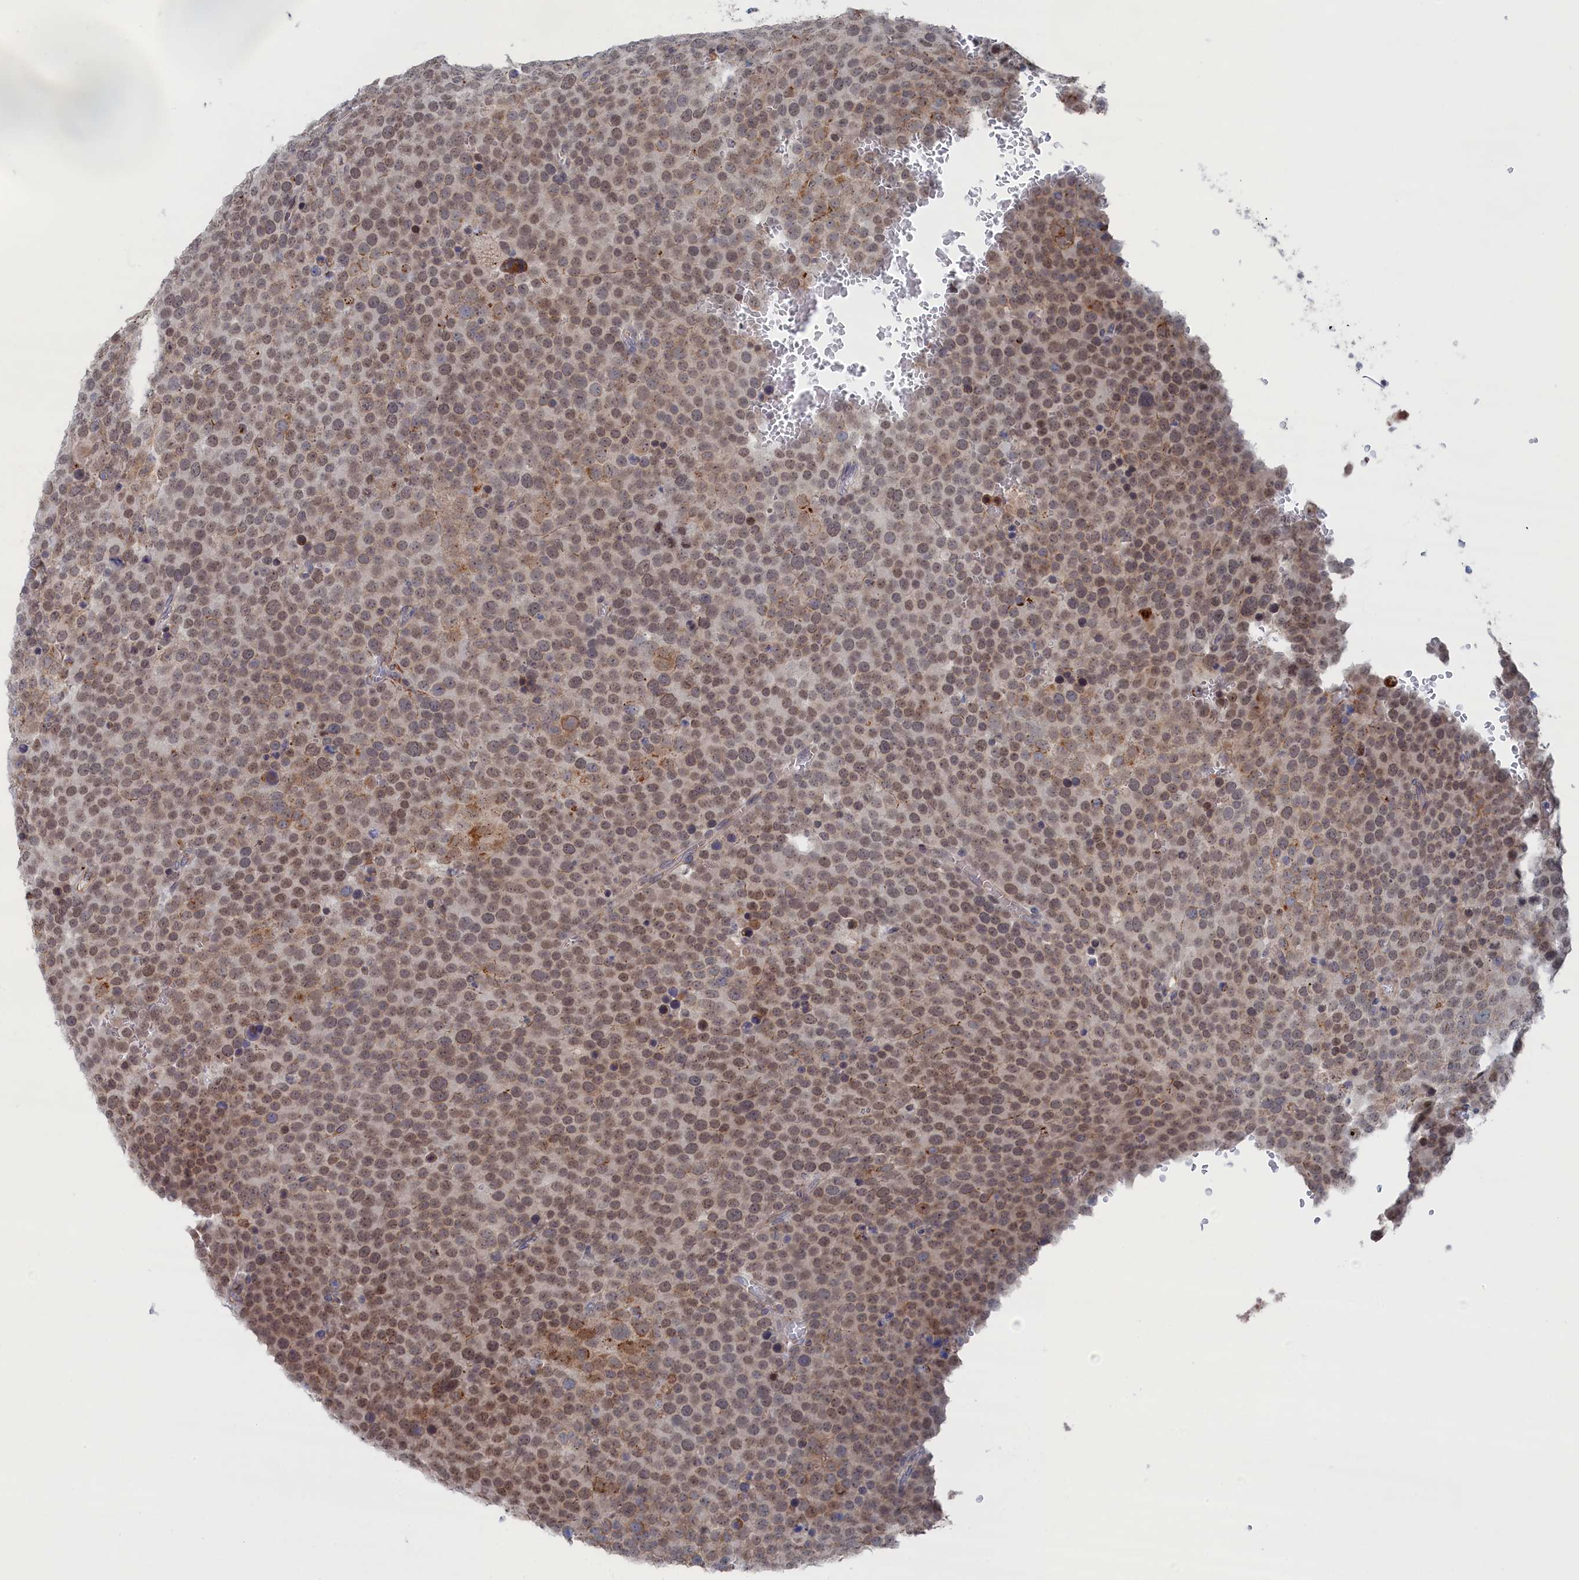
{"staining": {"intensity": "moderate", "quantity": ">75%", "location": "nuclear"}, "tissue": "testis cancer", "cell_type": "Tumor cells", "image_type": "cancer", "snomed": [{"axis": "morphology", "description": "Seminoma, NOS"}, {"axis": "topography", "description": "Testis"}], "caption": "Protein staining shows moderate nuclear staining in about >75% of tumor cells in testis cancer.", "gene": "IRX1", "patient": {"sex": "male", "age": 71}}